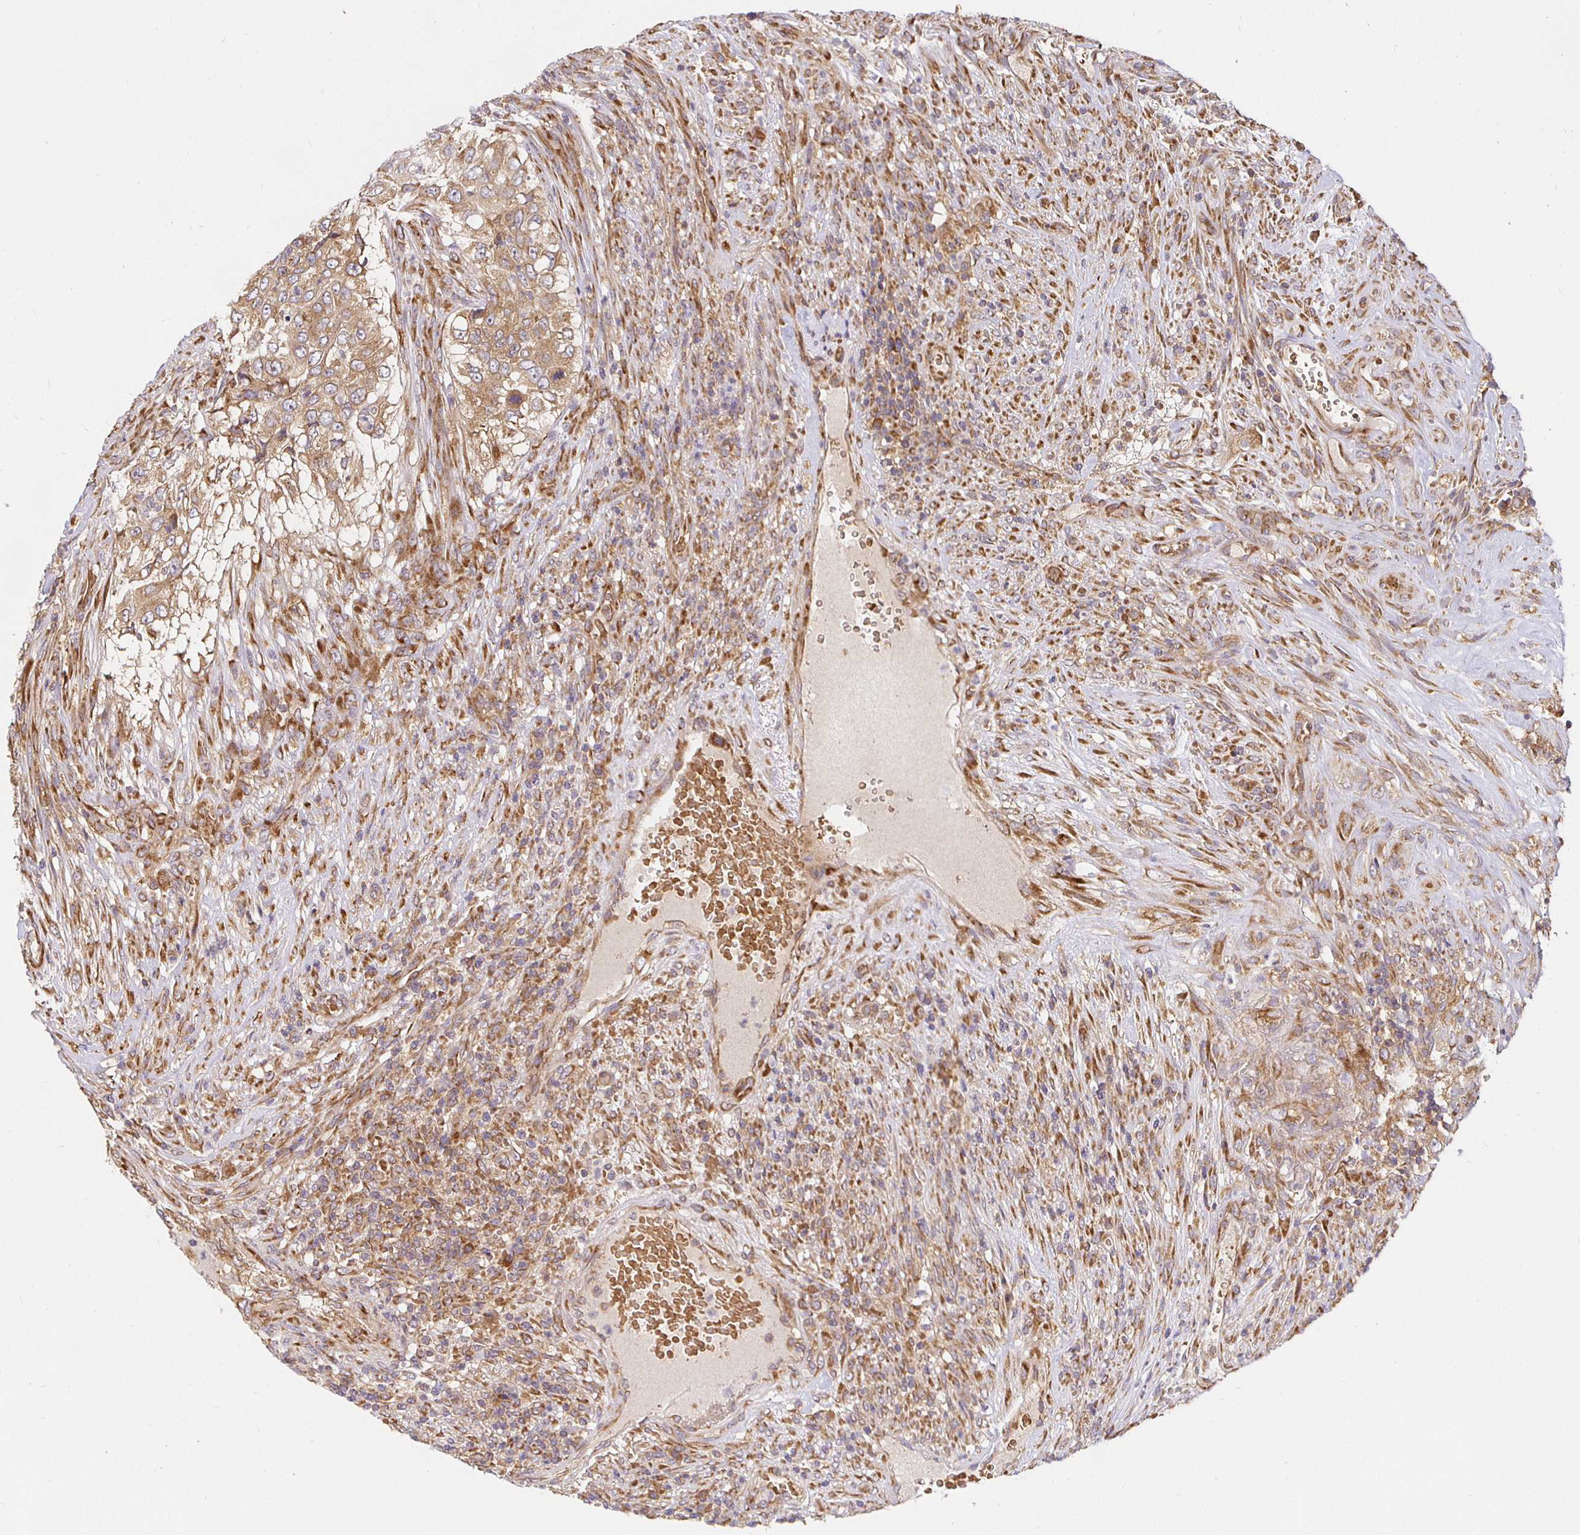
{"staining": {"intensity": "weak", "quantity": ">75%", "location": "cytoplasmic/membranous"}, "tissue": "urothelial cancer", "cell_type": "Tumor cells", "image_type": "cancer", "snomed": [{"axis": "morphology", "description": "Urothelial carcinoma, High grade"}, {"axis": "topography", "description": "Urinary bladder"}], "caption": "Tumor cells display low levels of weak cytoplasmic/membranous staining in approximately >75% of cells in urothelial carcinoma (high-grade). Ihc stains the protein of interest in brown and the nuclei are stained blue.", "gene": "IRAK1", "patient": {"sex": "female", "age": 60}}